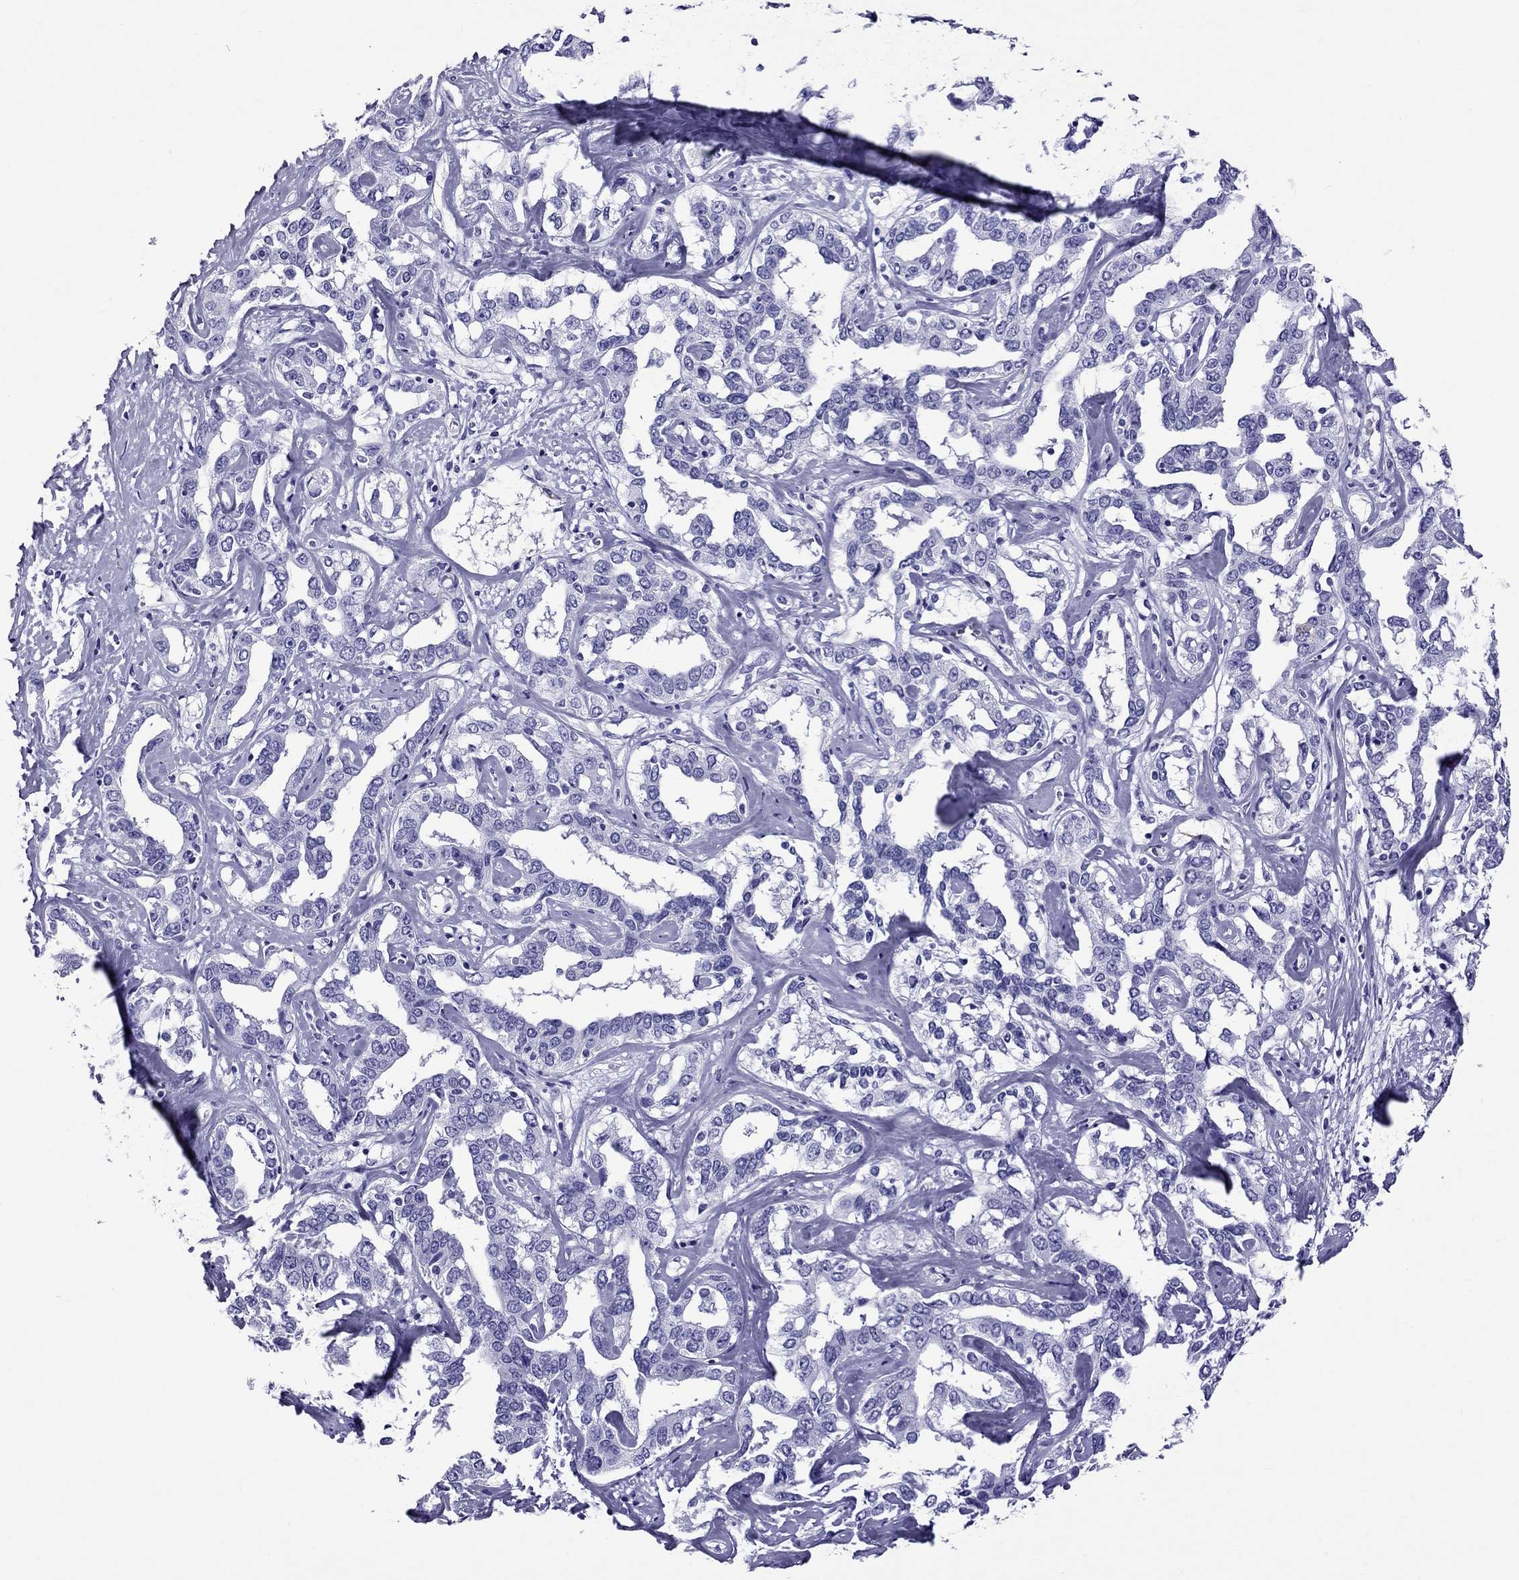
{"staining": {"intensity": "negative", "quantity": "none", "location": "none"}, "tissue": "liver cancer", "cell_type": "Tumor cells", "image_type": "cancer", "snomed": [{"axis": "morphology", "description": "Cholangiocarcinoma"}, {"axis": "topography", "description": "Liver"}], "caption": "This is an IHC micrograph of human cholangiocarcinoma (liver). There is no expression in tumor cells.", "gene": "SCART1", "patient": {"sex": "male", "age": 59}}